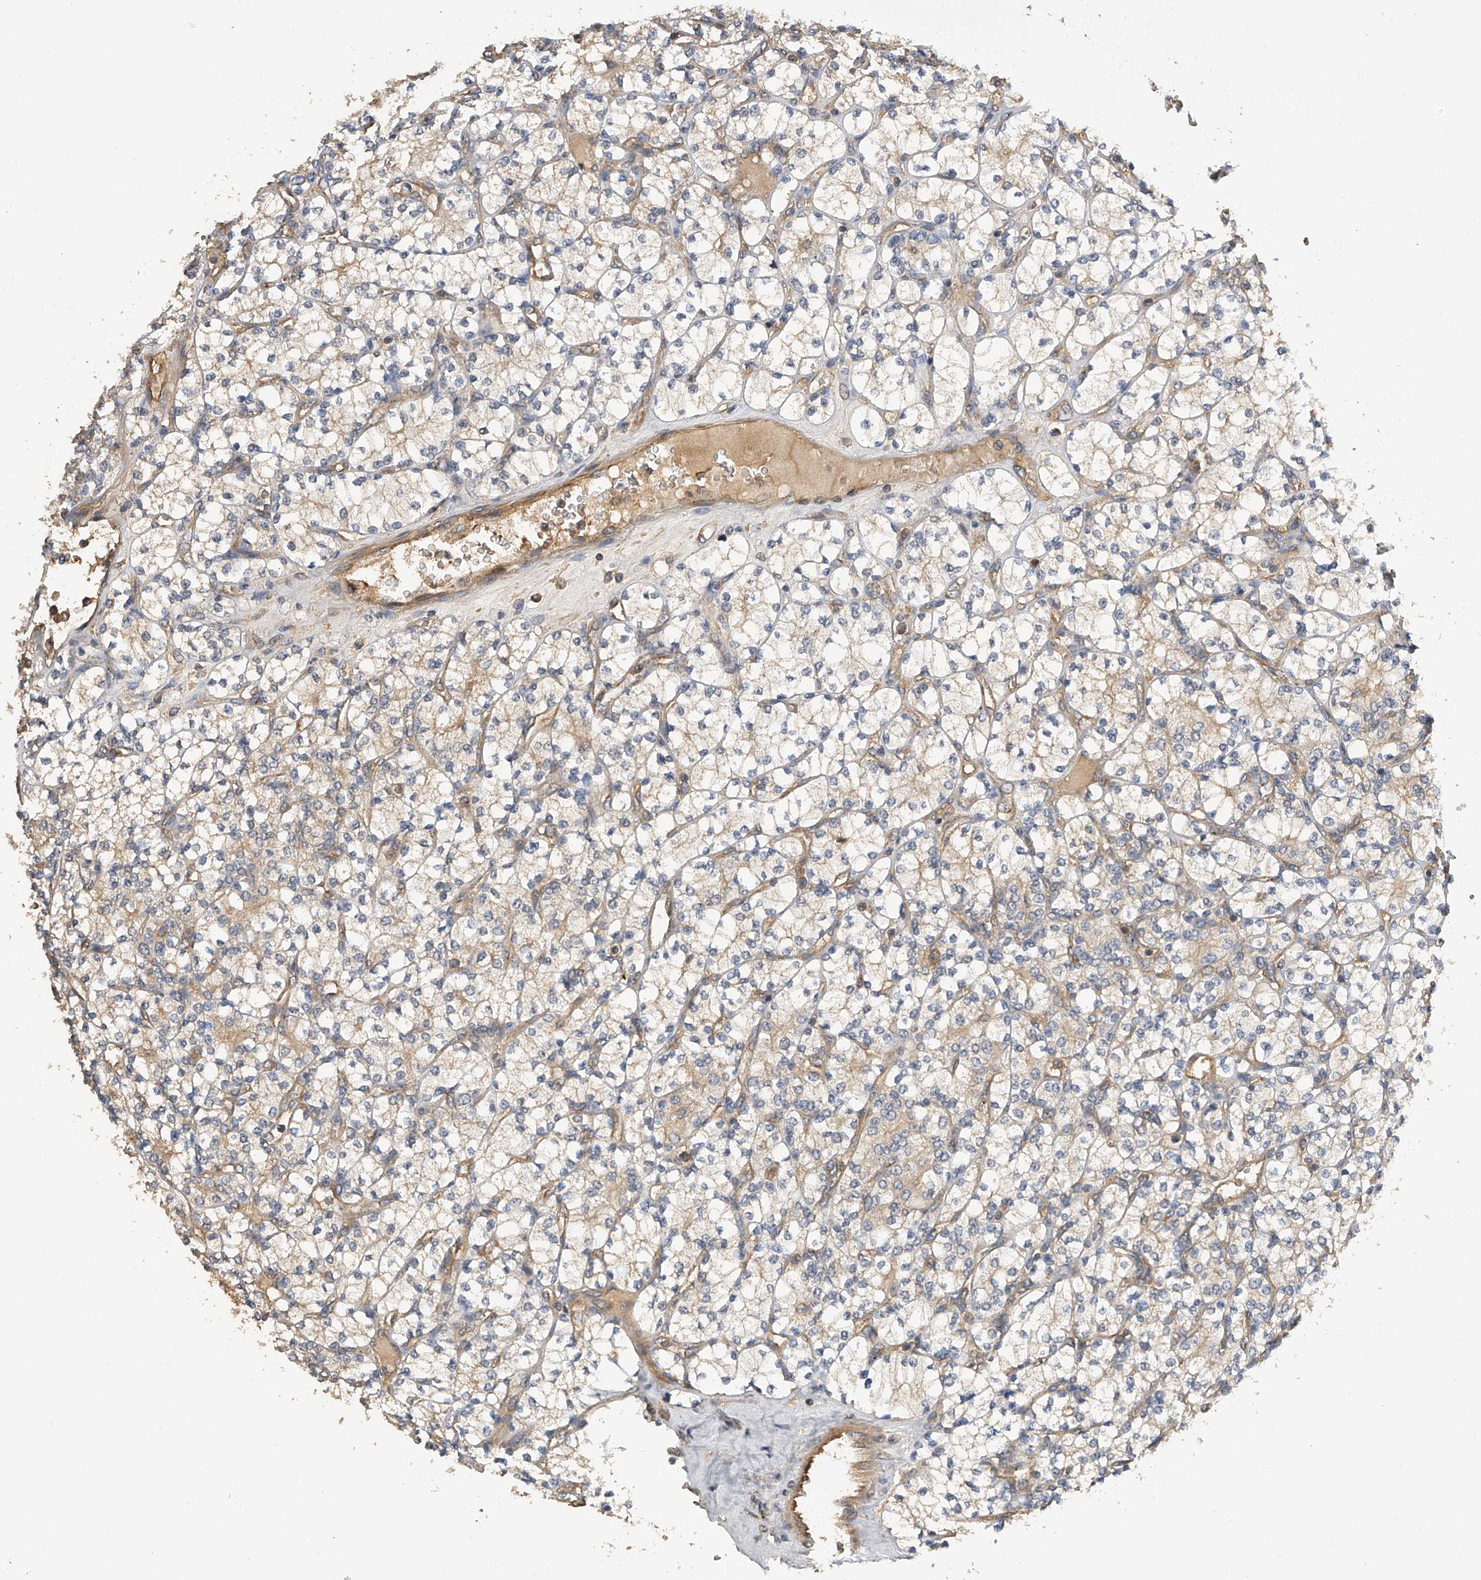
{"staining": {"intensity": "moderate", "quantity": "<25%", "location": "cytoplasmic/membranous"}, "tissue": "renal cancer", "cell_type": "Tumor cells", "image_type": "cancer", "snomed": [{"axis": "morphology", "description": "Adenocarcinoma, NOS"}, {"axis": "topography", "description": "Kidney"}], "caption": "Immunohistochemistry (IHC) histopathology image of neoplastic tissue: renal adenocarcinoma stained using immunohistochemistry displays low levels of moderate protein expression localized specifically in the cytoplasmic/membranous of tumor cells, appearing as a cytoplasmic/membranous brown color.", "gene": "PTPRA", "patient": {"sex": "male", "age": 77}}